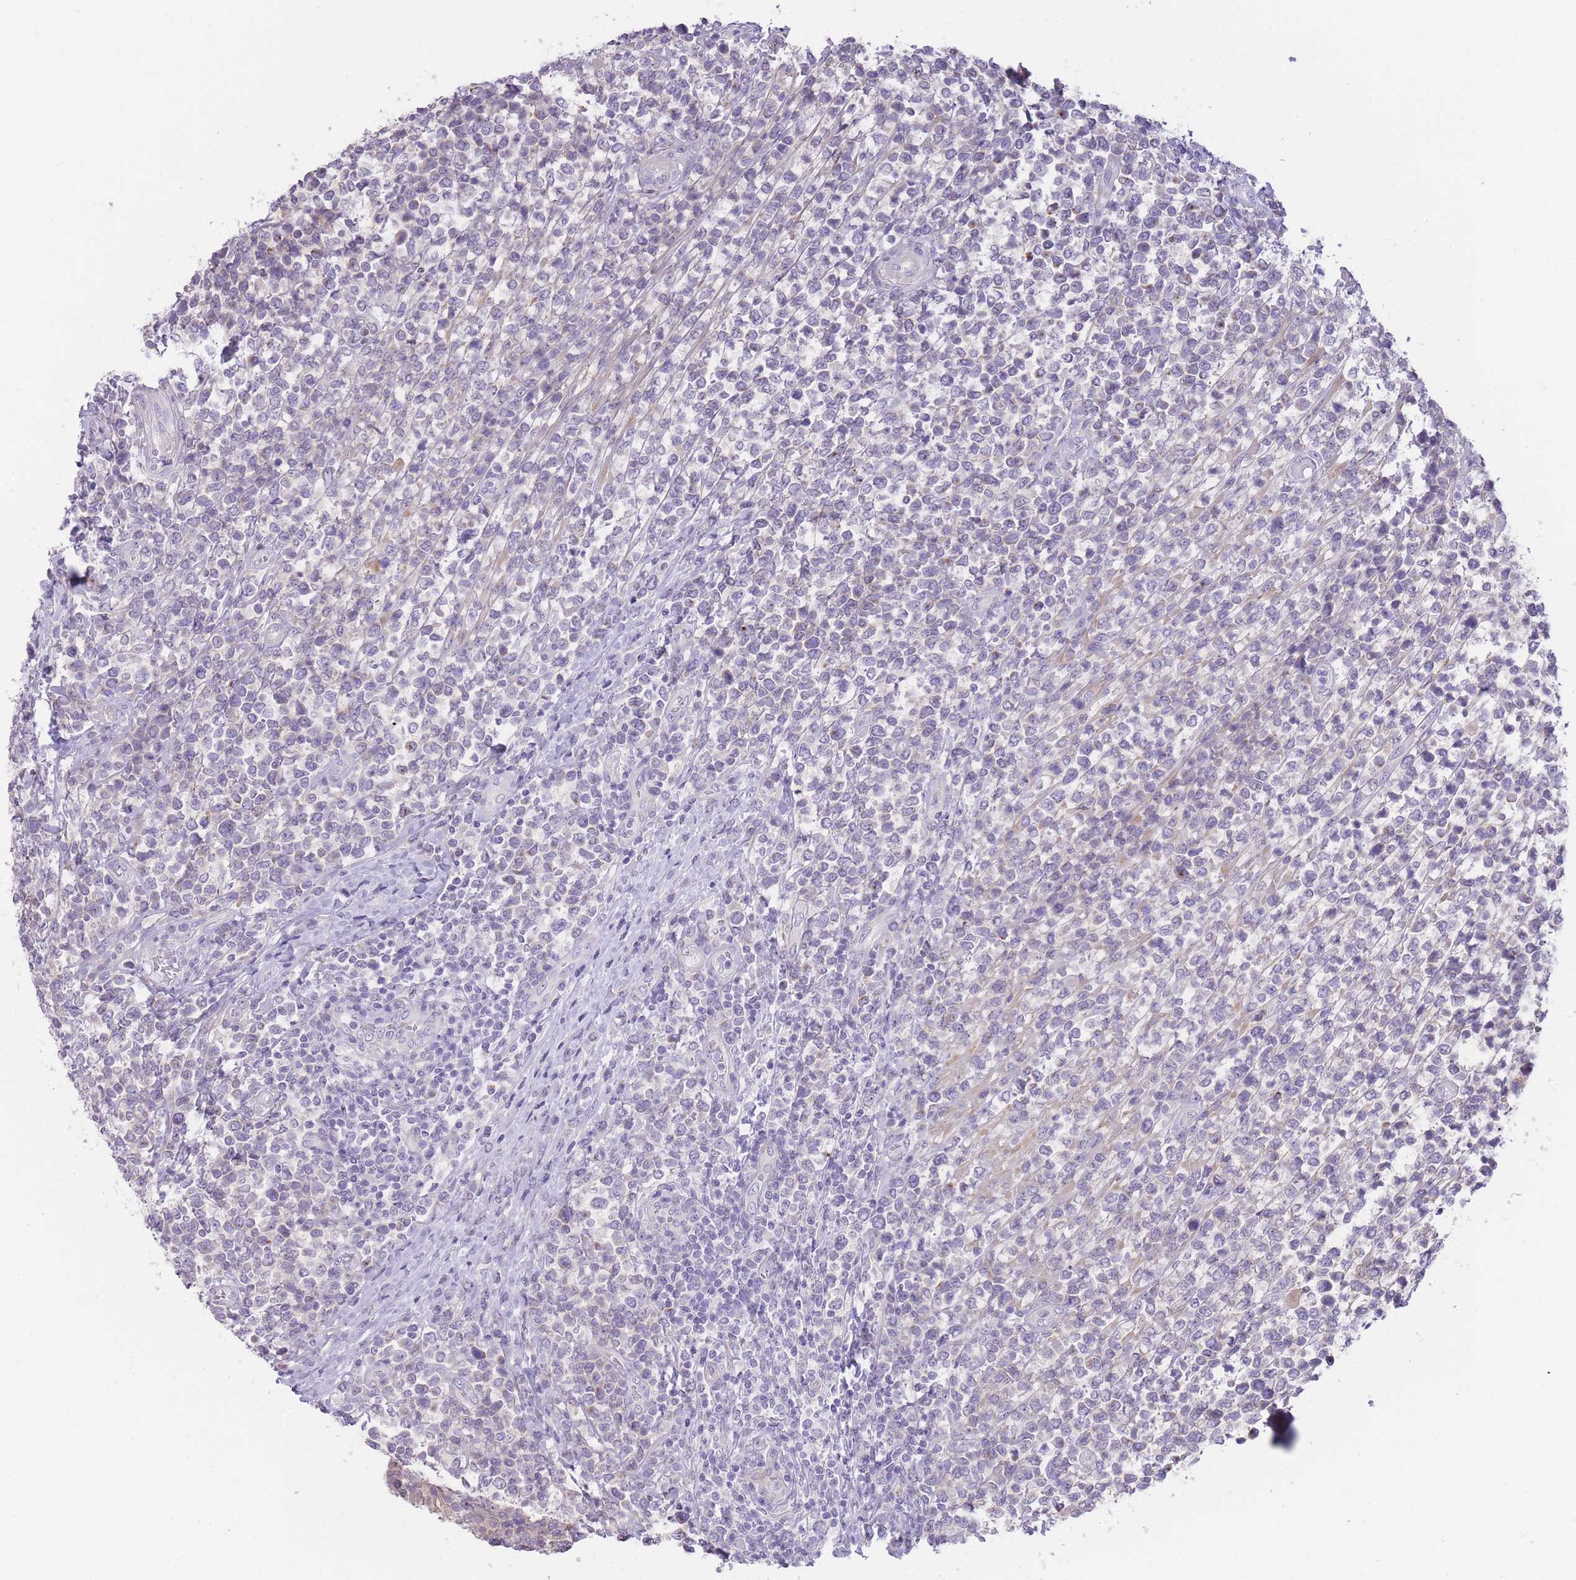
{"staining": {"intensity": "negative", "quantity": "none", "location": "none"}, "tissue": "lymphoma", "cell_type": "Tumor cells", "image_type": "cancer", "snomed": [{"axis": "morphology", "description": "Malignant lymphoma, non-Hodgkin's type, High grade"}, {"axis": "topography", "description": "Soft tissue"}], "caption": "This is a micrograph of immunohistochemistry (IHC) staining of malignant lymphoma, non-Hodgkin's type (high-grade), which shows no expression in tumor cells. (DAB immunohistochemistry visualized using brightfield microscopy, high magnification).", "gene": "OR11H12", "patient": {"sex": "female", "age": 56}}